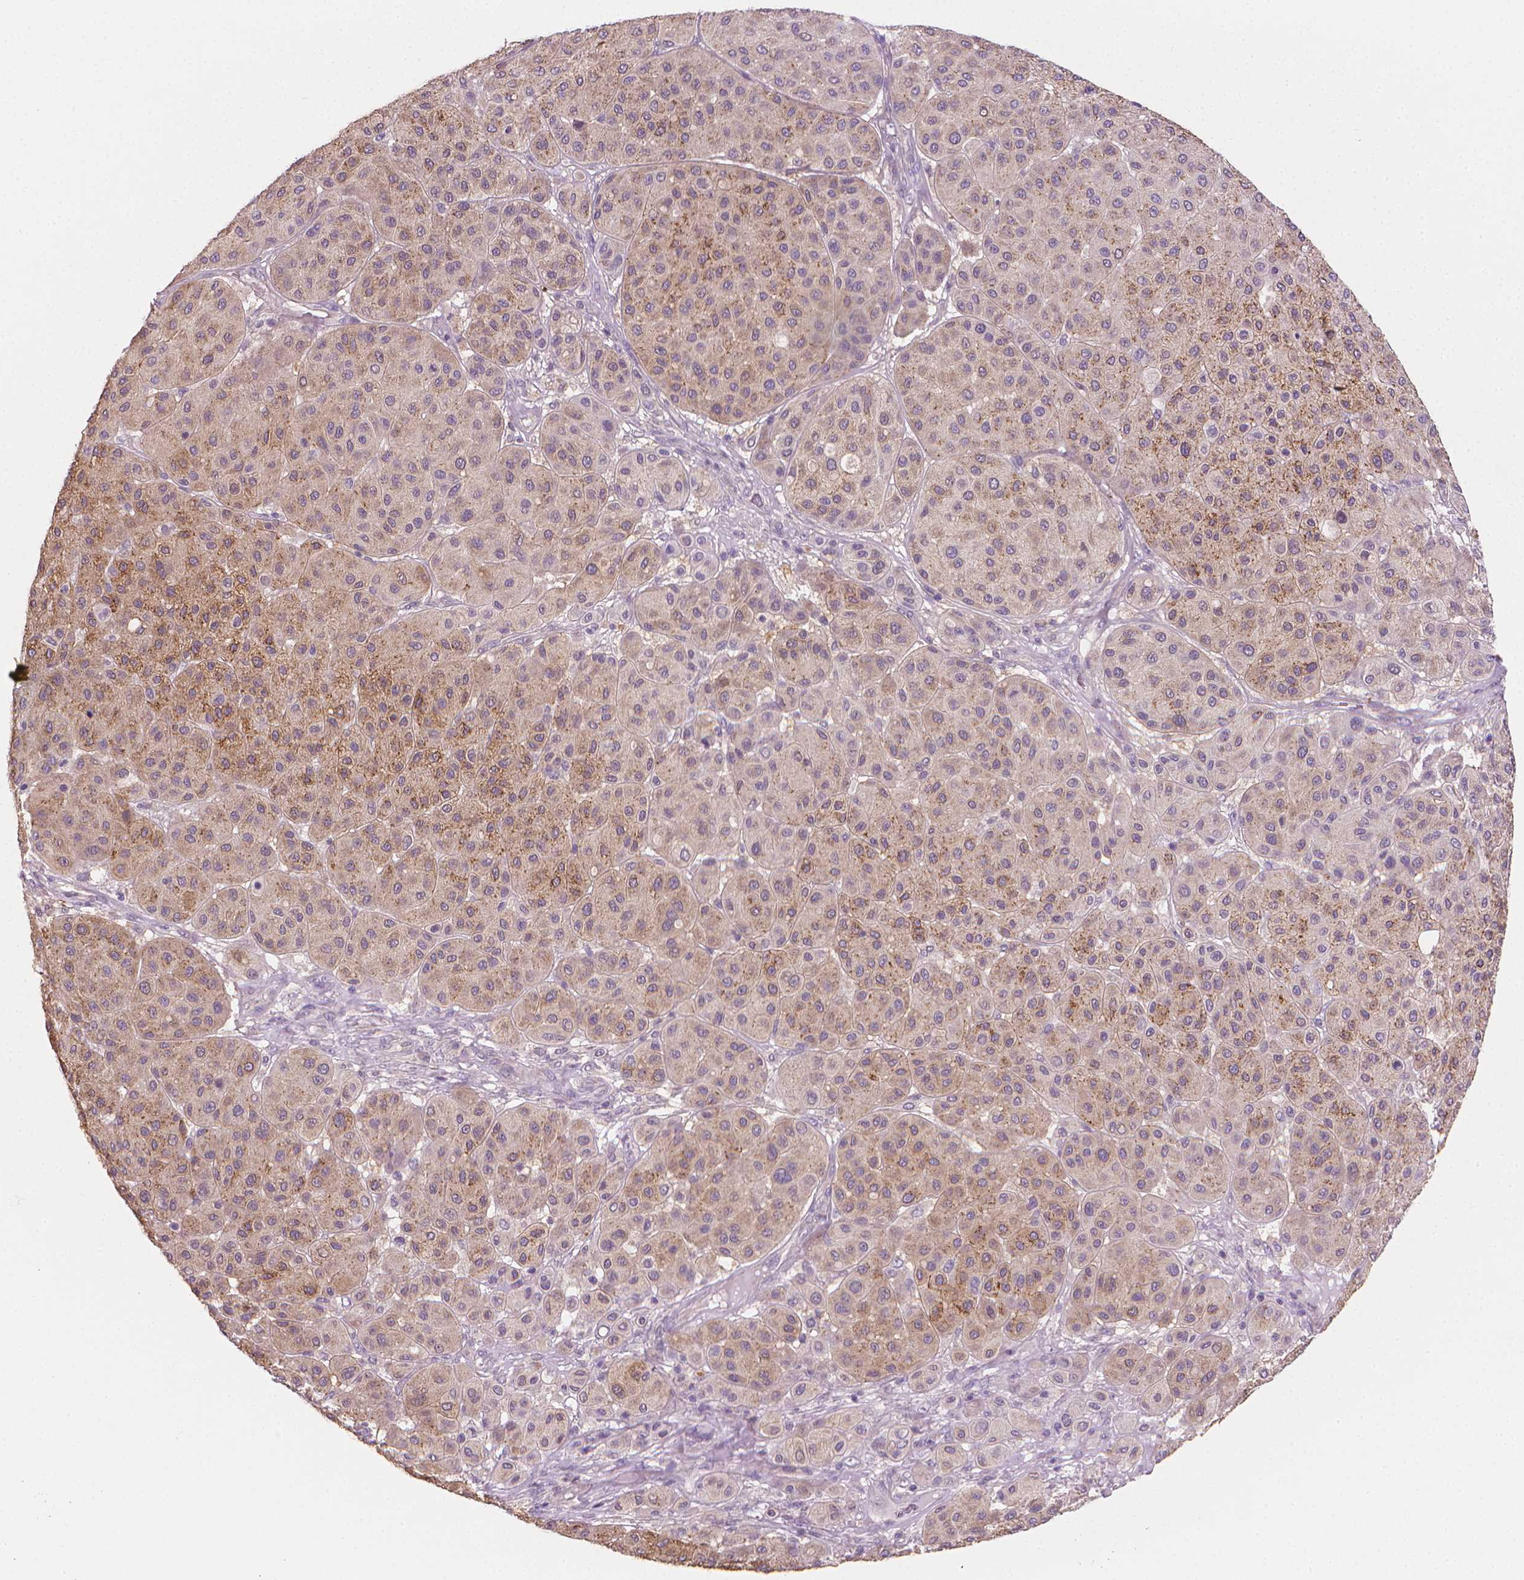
{"staining": {"intensity": "weak", "quantity": "25%-75%", "location": "cytoplasmic/membranous"}, "tissue": "melanoma", "cell_type": "Tumor cells", "image_type": "cancer", "snomed": [{"axis": "morphology", "description": "Malignant melanoma, Metastatic site"}, {"axis": "topography", "description": "Smooth muscle"}], "caption": "Melanoma stained for a protein demonstrates weak cytoplasmic/membranous positivity in tumor cells. (DAB (3,3'-diaminobenzidine) = brown stain, brightfield microscopy at high magnification).", "gene": "CATIP", "patient": {"sex": "male", "age": 41}}